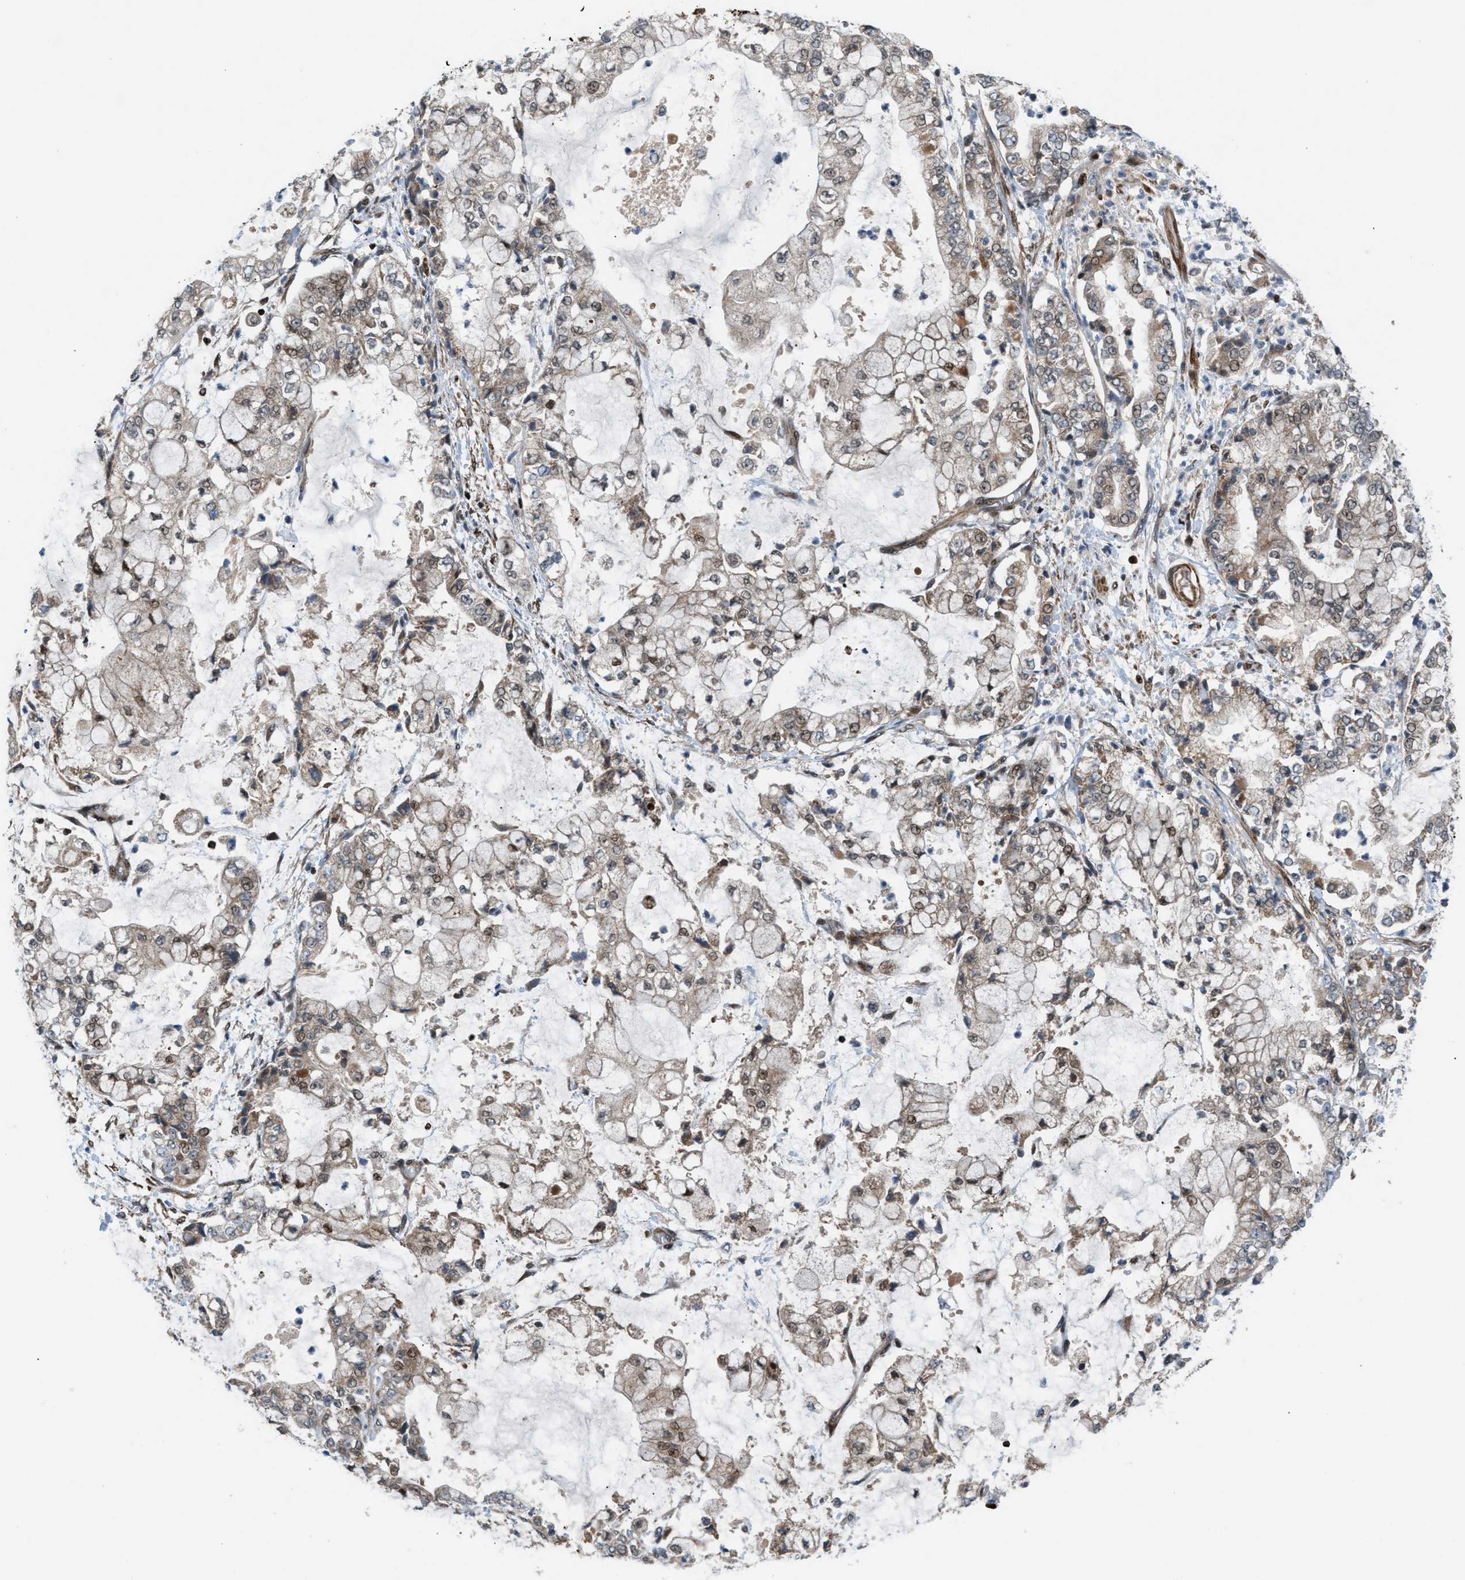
{"staining": {"intensity": "weak", "quantity": ">75%", "location": "cytoplasmic/membranous"}, "tissue": "stomach cancer", "cell_type": "Tumor cells", "image_type": "cancer", "snomed": [{"axis": "morphology", "description": "Adenocarcinoma, NOS"}, {"axis": "topography", "description": "Stomach"}], "caption": "Stomach cancer stained for a protein displays weak cytoplasmic/membranous positivity in tumor cells. Immunohistochemistry (ihc) stains the protein in brown and the nuclei are stained blue.", "gene": "ZNF276", "patient": {"sex": "male", "age": 76}}